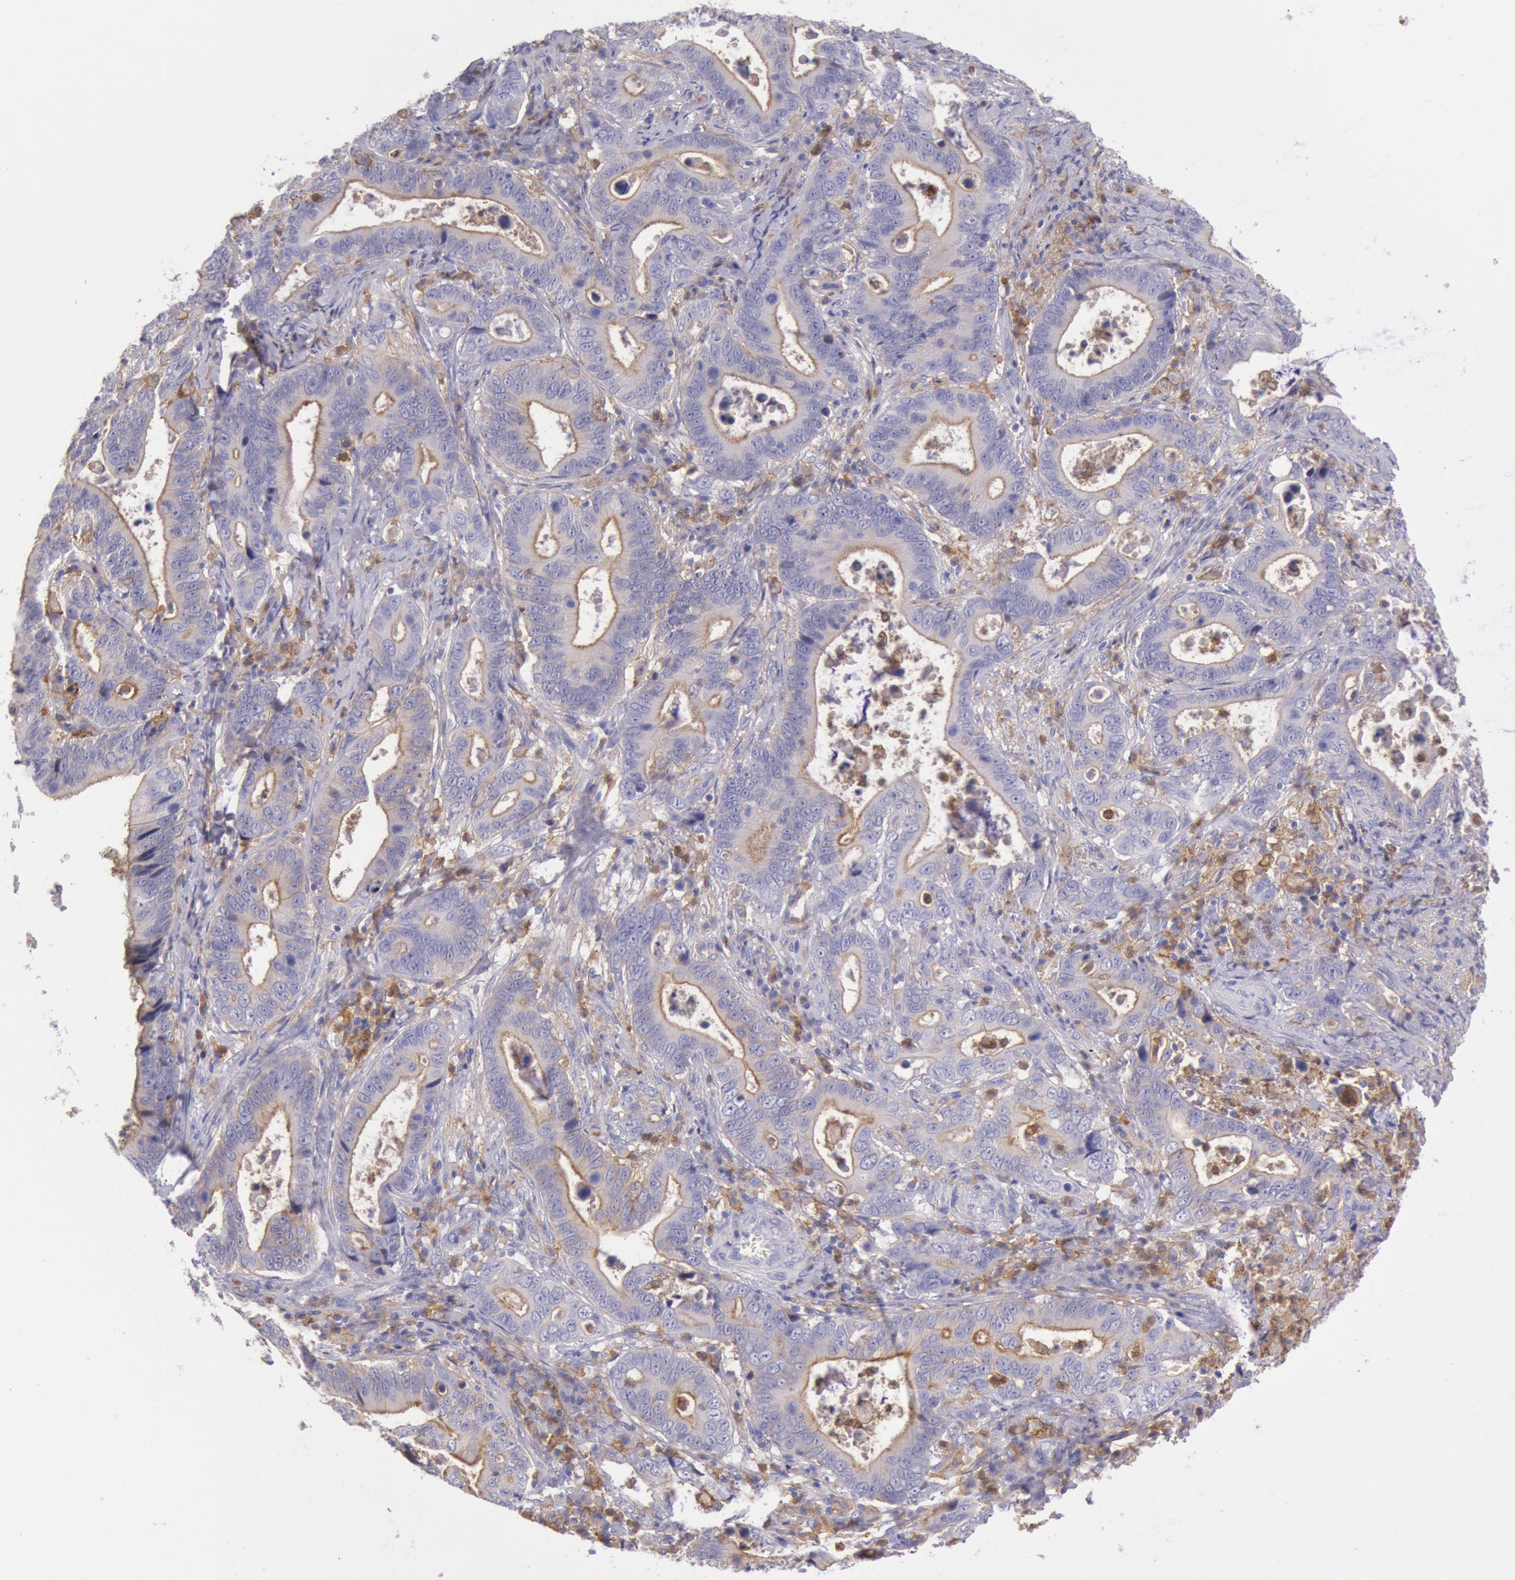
{"staining": {"intensity": "weak", "quantity": ">75%", "location": "cytoplasmic/membranous"}, "tissue": "stomach cancer", "cell_type": "Tumor cells", "image_type": "cancer", "snomed": [{"axis": "morphology", "description": "Adenocarcinoma, NOS"}, {"axis": "topography", "description": "Stomach, upper"}], "caption": "The immunohistochemical stain labels weak cytoplasmic/membranous positivity in tumor cells of adenocarcinoma (stomach) tissue.", "gene": "LYN", "patient": {"sex": "male", "age": 63}}